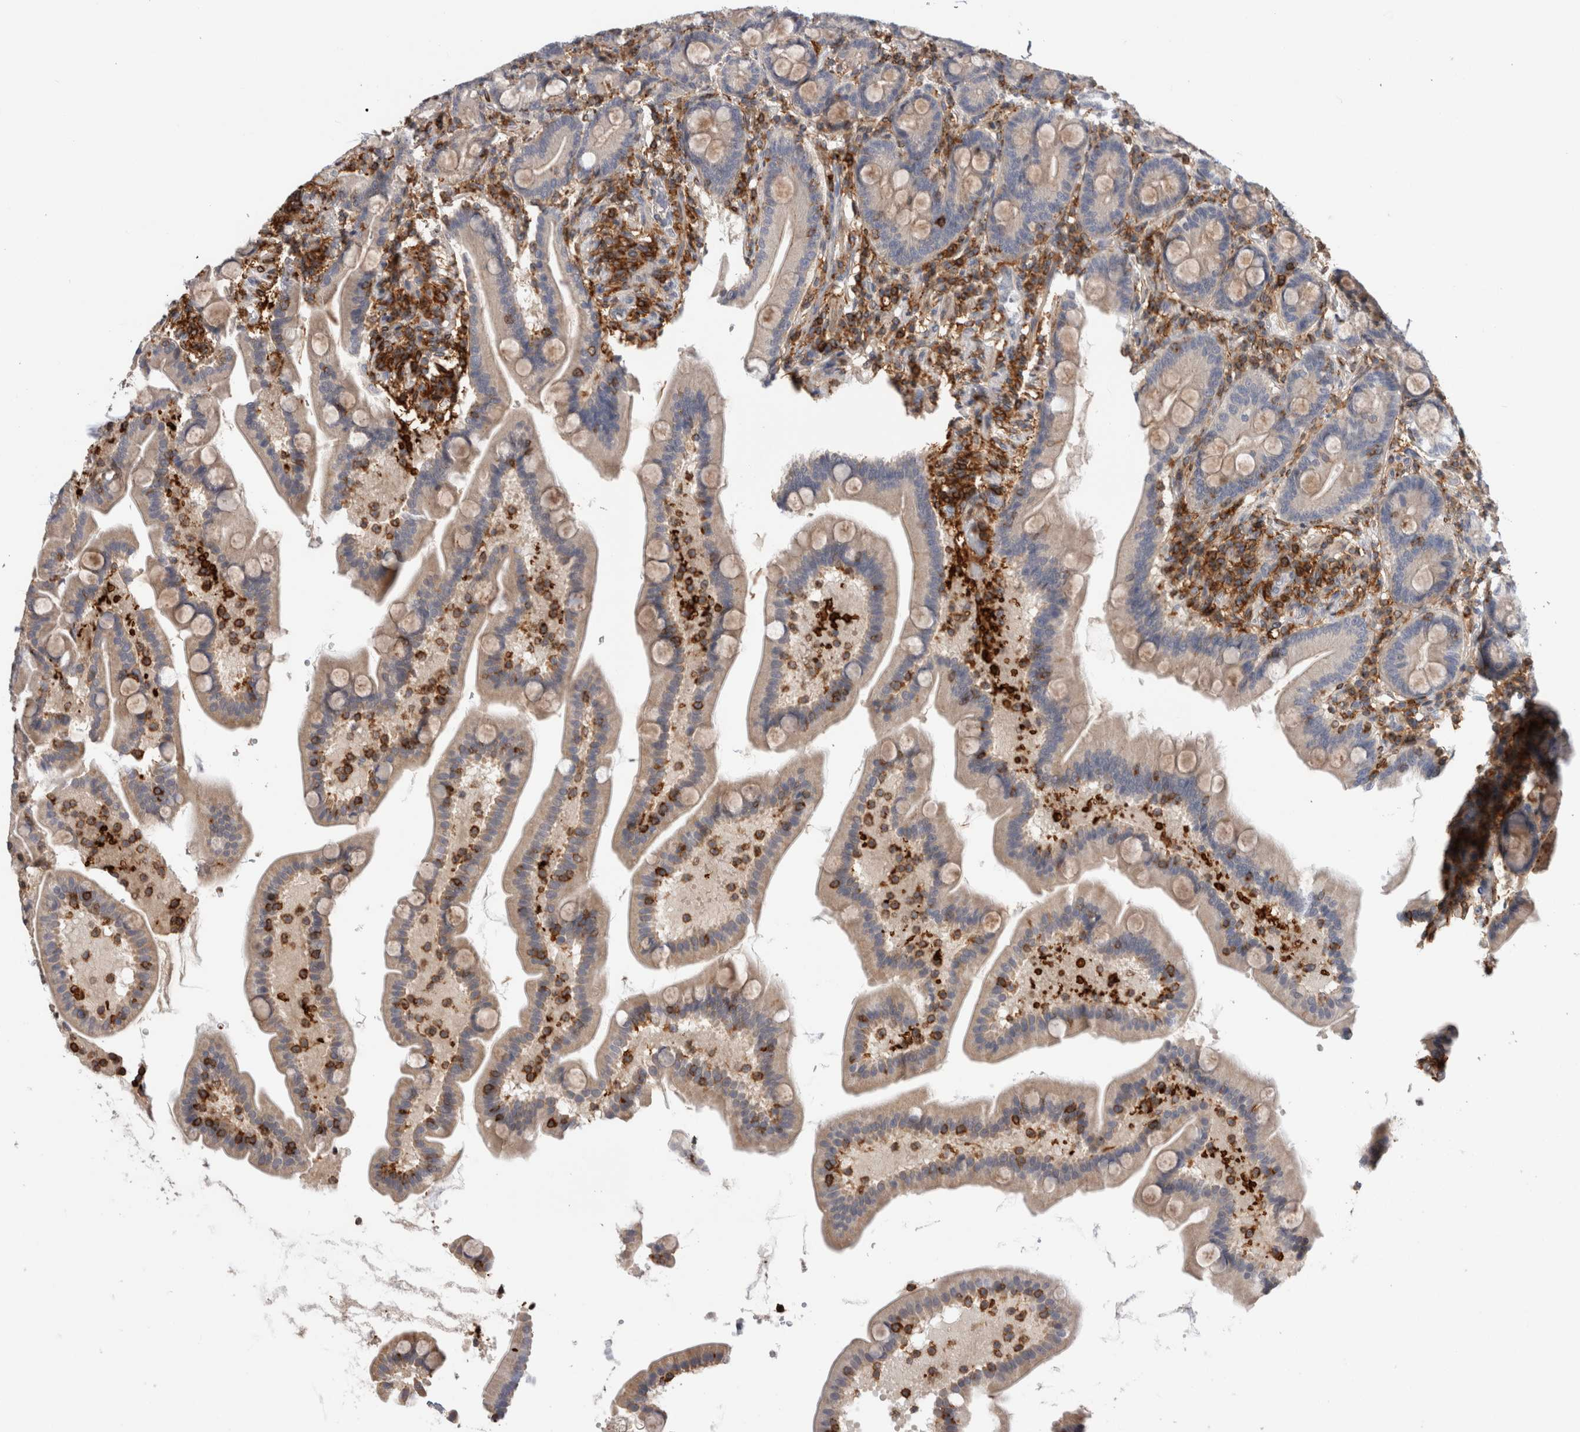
{"staining": {"intensity": "weak", "quantity": "25%-75%", "location": "cytoplasmic/membranous"}, "tissue": "duodenum", "cell_type": "Glandular cells", "image_type": "normal", "snomed": [{"axis": "morphology", "description": "Normal tissue, NOS"}, {"axis": "topography", "description": "Duodenum"}], "caption": "Protein staining exhibits weak cytoplasmic/membranous expression in about 25%-75% of glandular cells in normal duodenum.", "gene": "CCDC88B", "patient": {"sex": "male", "age": 54}}